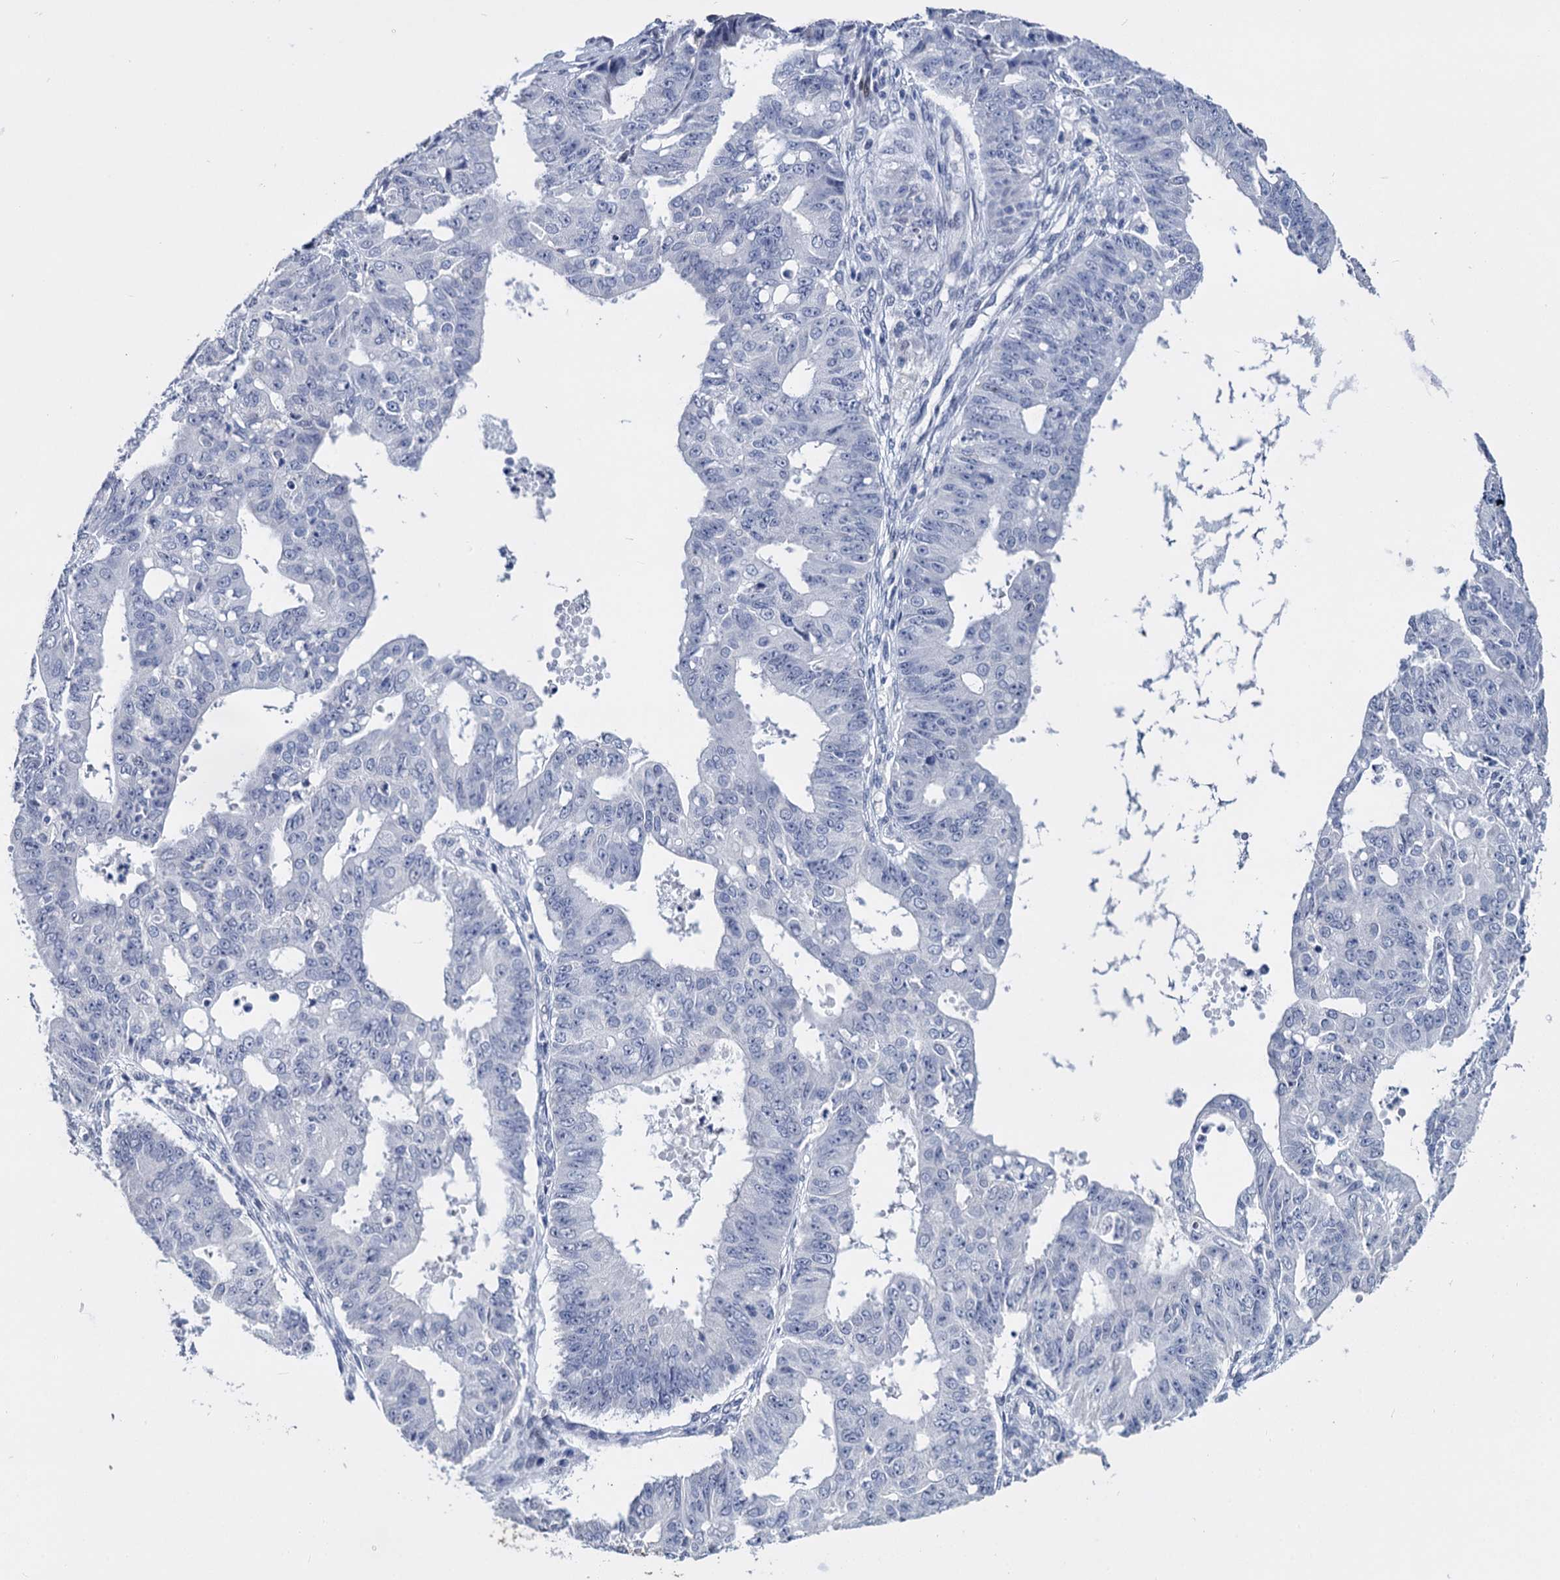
{"staining": {"intensity": "negative", "quantity": "none", "location": "none"}, "tissue": "ovarian cancer", "cell_type": "Tumor cells", "image_type": "cancer", "snomed": [{"axis": "morphology", "description": "Carcinoma, endometroid"}, {"axis": "topography", "description": "Appendix"}, {"axis": "topography", "description": "Ovary"}], "caption": "Immunohistochemistry of human endometroid carcinoma (ovarian) demonstrates no expression in tumor cells. (DAB immunohistochemistry (IHC) visualized using brightfield microscopy, high magnification).", "gene": "MAGEA4", "patient": {"sex": "female", "age": 42}}